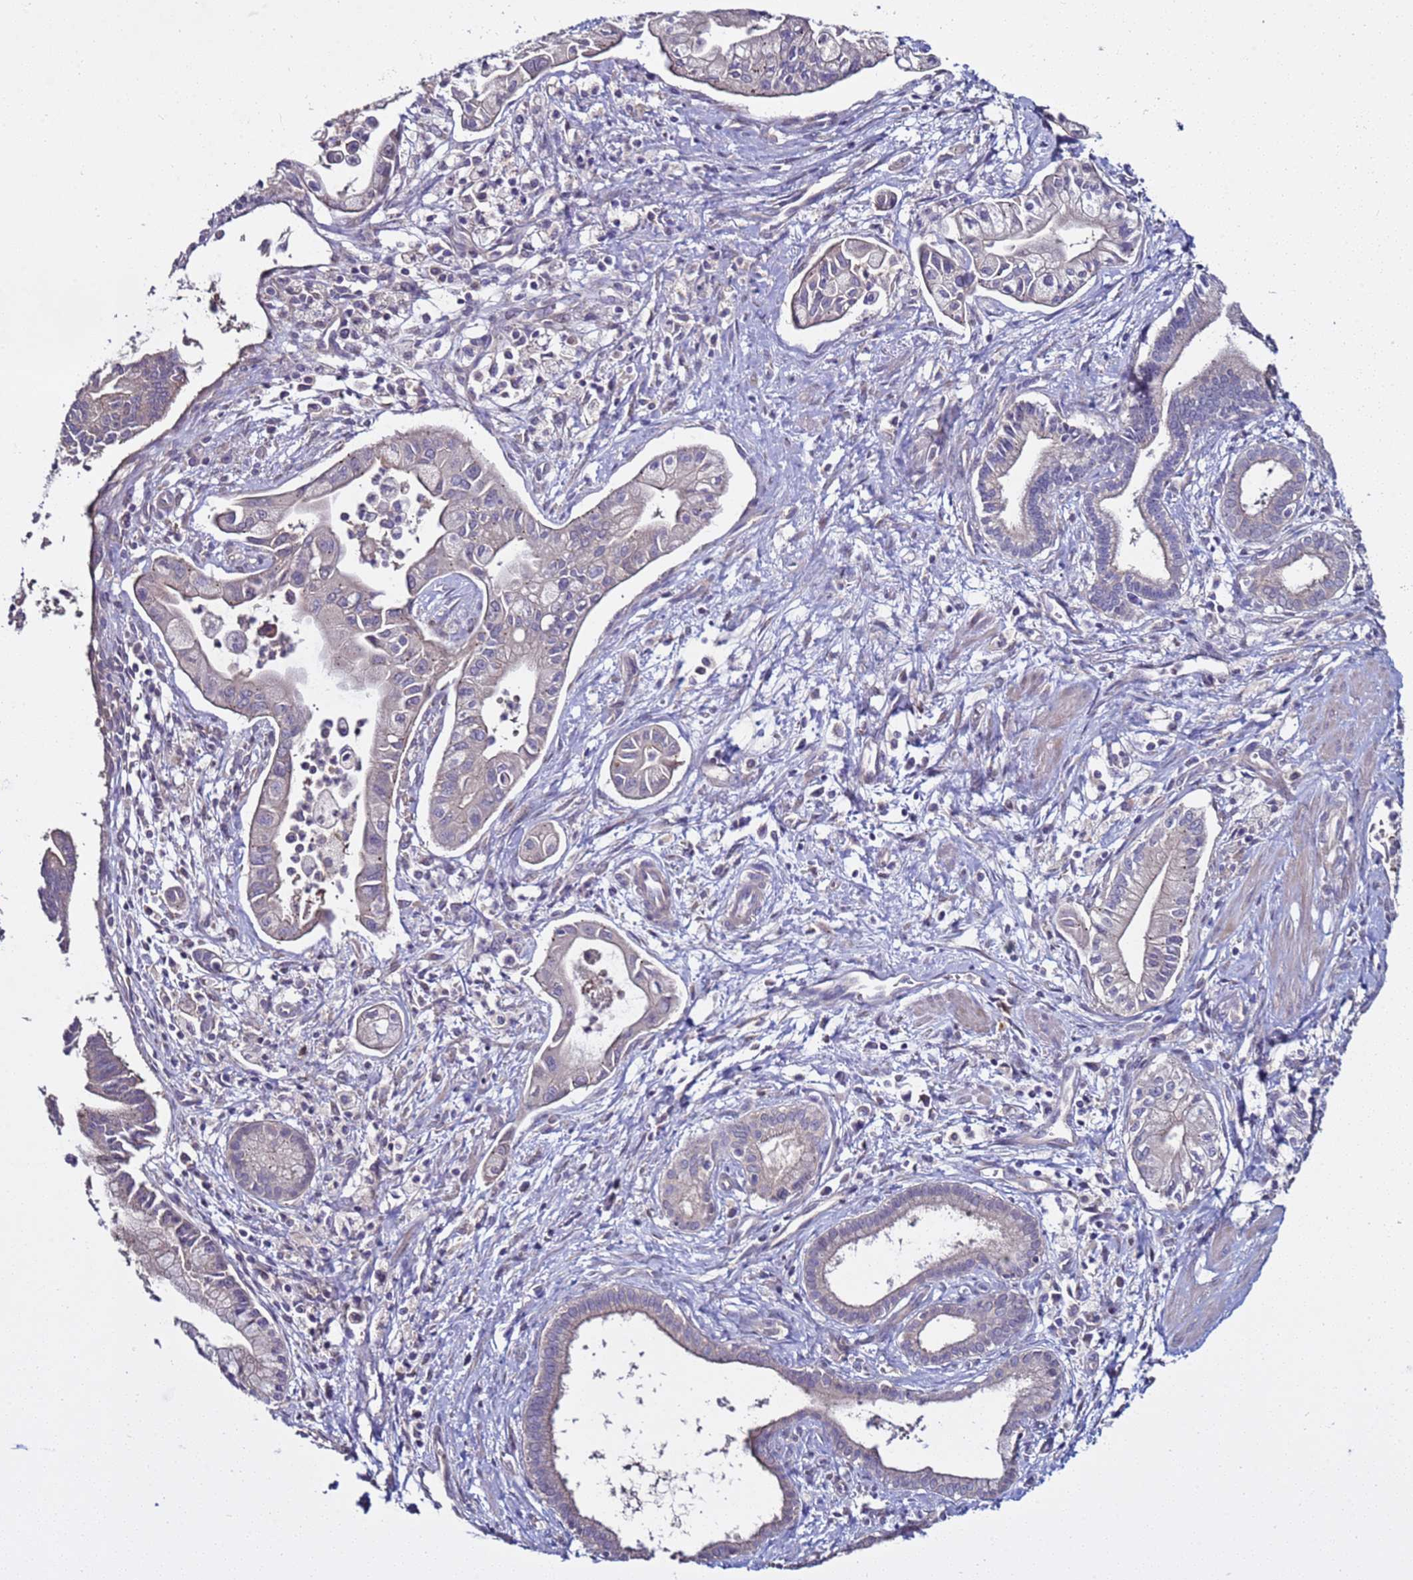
{"staining": {"intensity": "negative", "quantity": "none", "location": "none"}, "tissue": "pancreatic cancer", "cell_type": "Tumor cells", "image_type": "cancer", "snomed": [{"axis": "morphology", "description": "Adenocarcinoma, NOS"}, {"axis": "topography", "description": "Pancreas"}], "caption": "Adenocarcinoma (pancreatic) stained for a protein using immunohistochemistry reveals no expression tumor cells.", "gene": "RABL2B", "patient": {"sex": "male", "age": 78}}